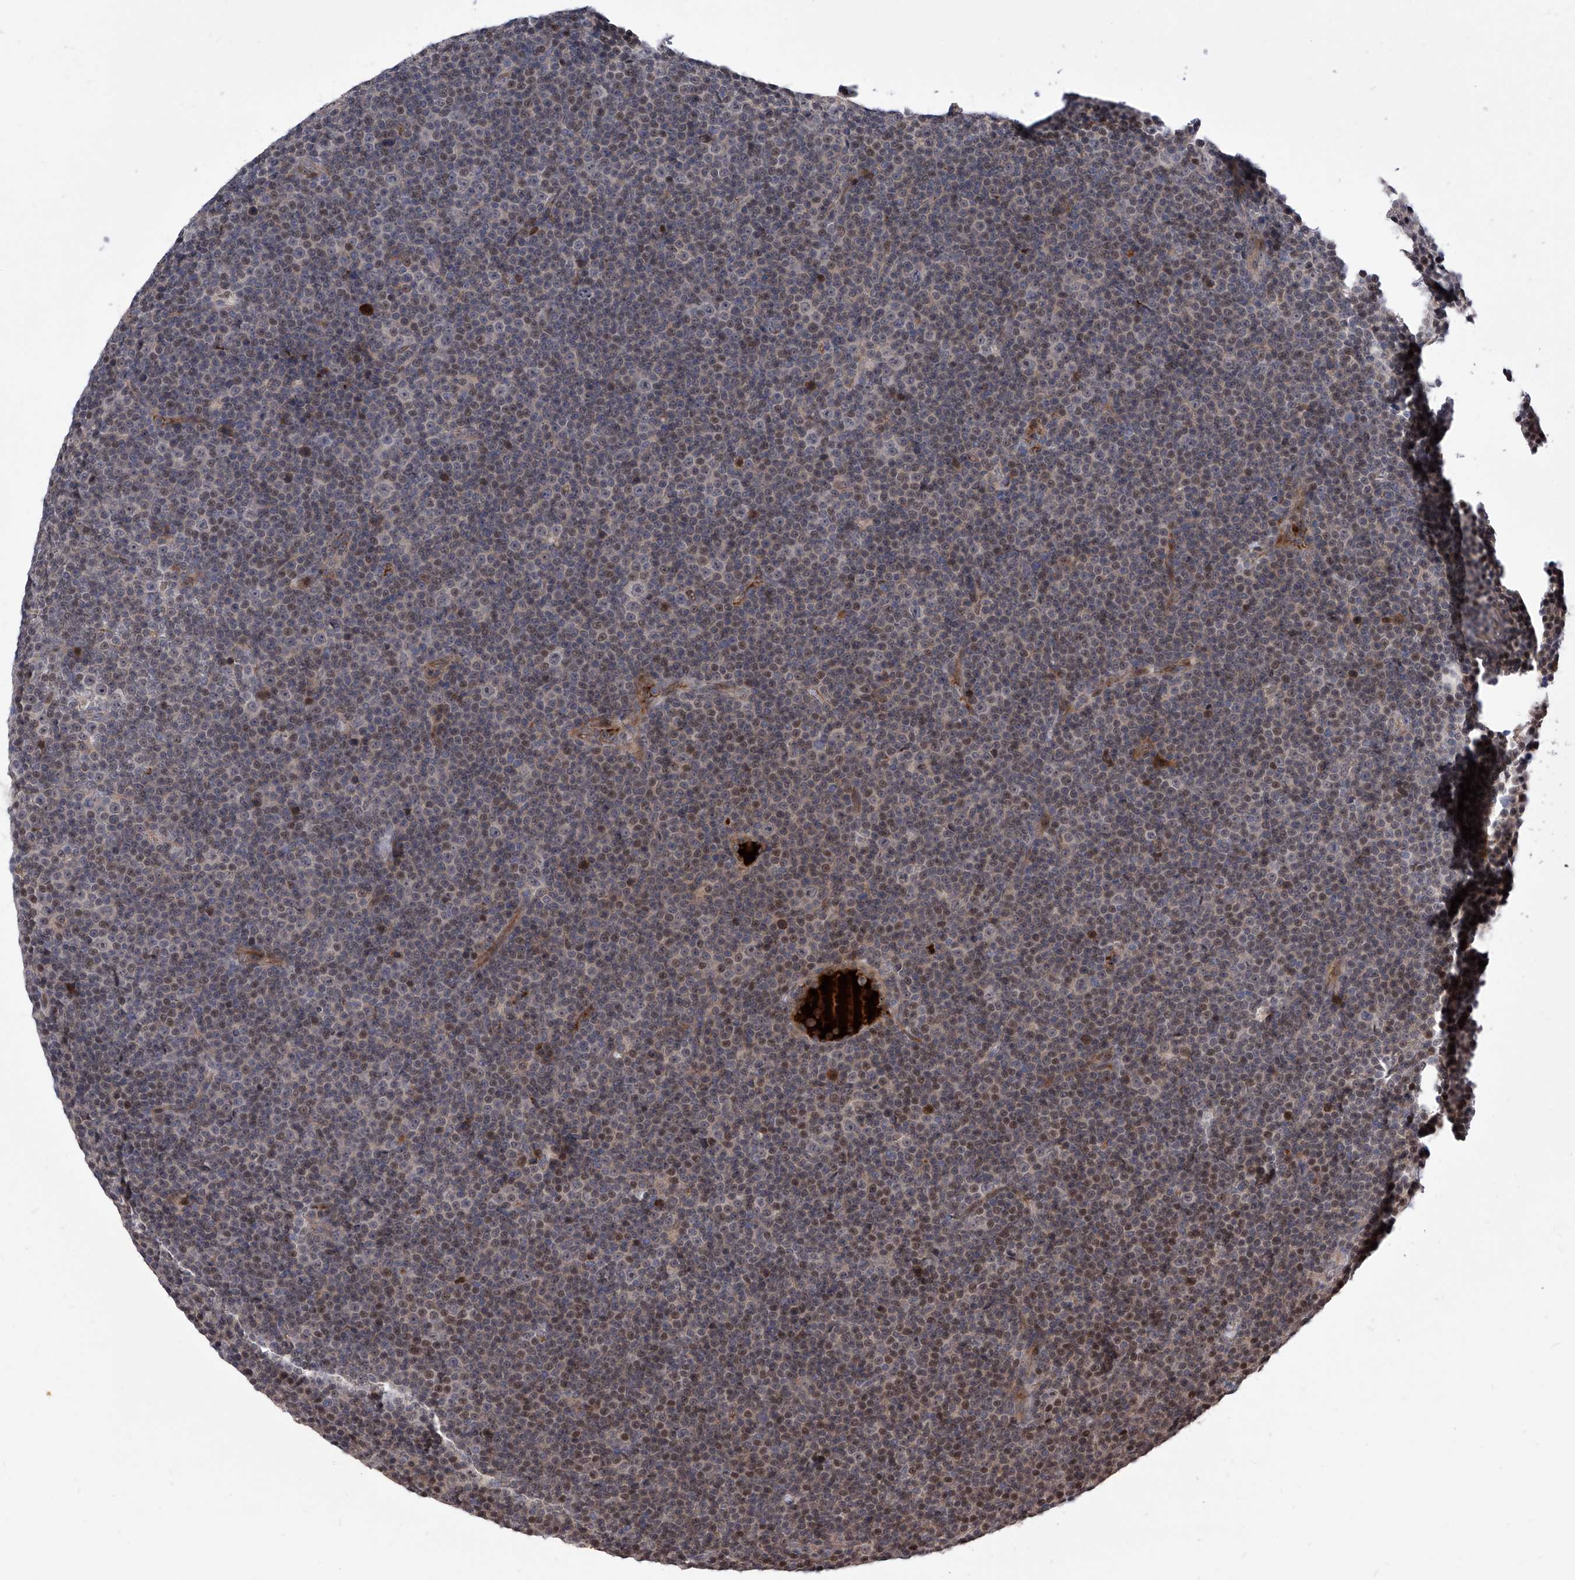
{"staining": {"intensity": "negative", "quantity": "none", "location": "none"}, "tissue": "lymphoma", "cell_type": "Tumor cells", "image_type": "cancer", "snomed": [{"axis": "morphology", "description": "Malignant lymphoma, non-Hodgkin's type, Low grade"}, {"axis": "topography", "description": "Lymph node"}], "caption": "This micrograph is of low-grade malignant lymphoma, non-Hodgkin's type stained with immunohistochemistry (IHC) to label a protein in brown with the nuclei are counter-stained blue. There is no positivity in tumor cells. Brightfield microscopy of immunohistochemistry stained with DAB (3,3'-diaminobenzidine) (brown) and hematoxylin (blue), captured at high magnification.", "gene": "LGR4", "patient": {"sex": "female", "age": 67}}